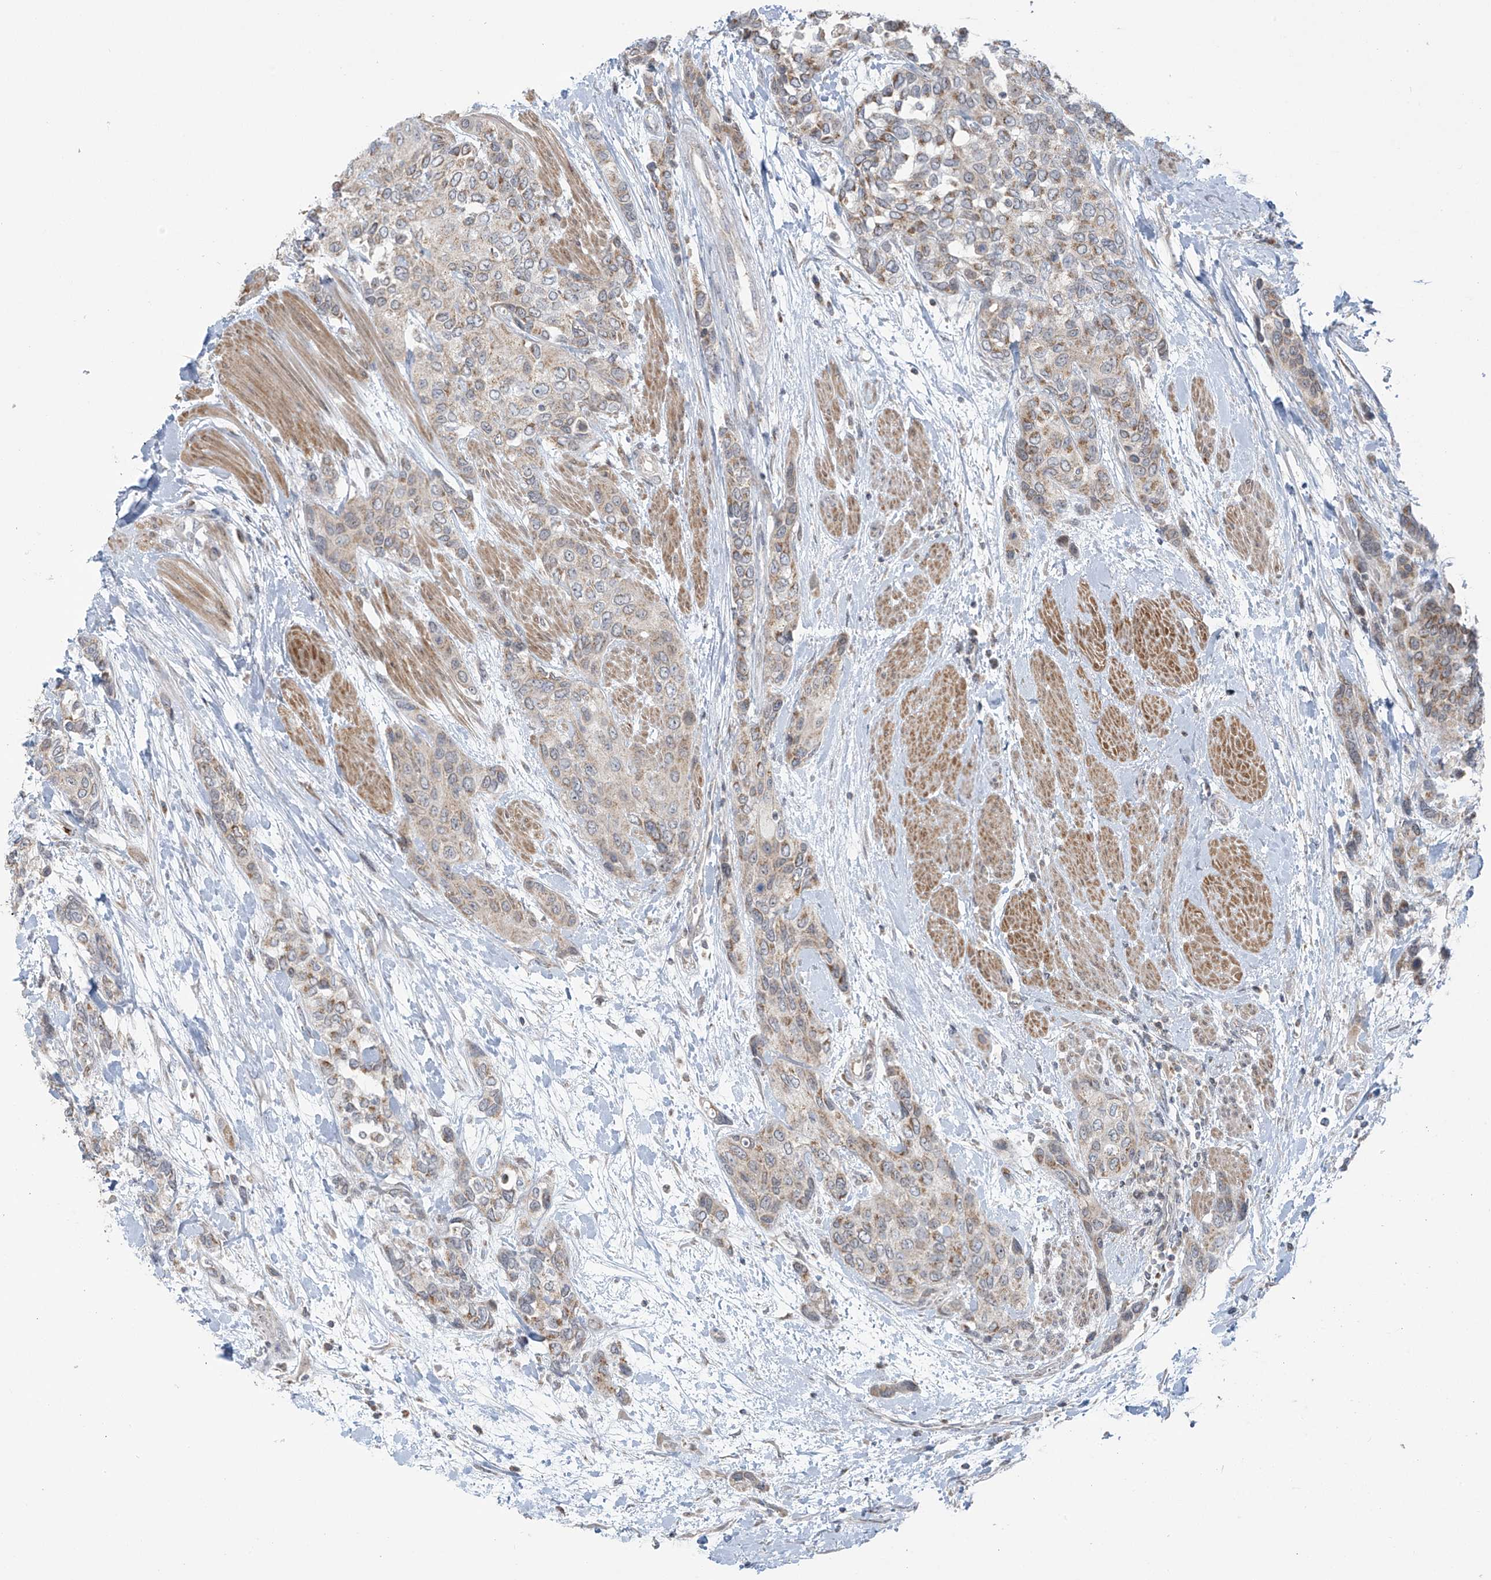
{"staining": {"intensity": "weak", "quantity": "<25%", "location": "cytoplasmic/membranous"}, "tissue": "urothelial cancer", "cell_type": "Tumor cells", "image_type": "cancer", "snomed": [{"axis": "morphology", "description": "Normal tissue, NOS"}, {"axis": "morphology", "description": "Urothelial carcinoma, High grade"}, {"axis": "topography", "description": "Vascular tissue"}, {"axis": "topography", "description": "Urinary bladder"}], "caption": "IHC of urothelial carcinoma (high-grade) demonstrates no expression in tumor cells.", "gene": "HDDC2", "patient": {"sex": "female", "age": 56}}